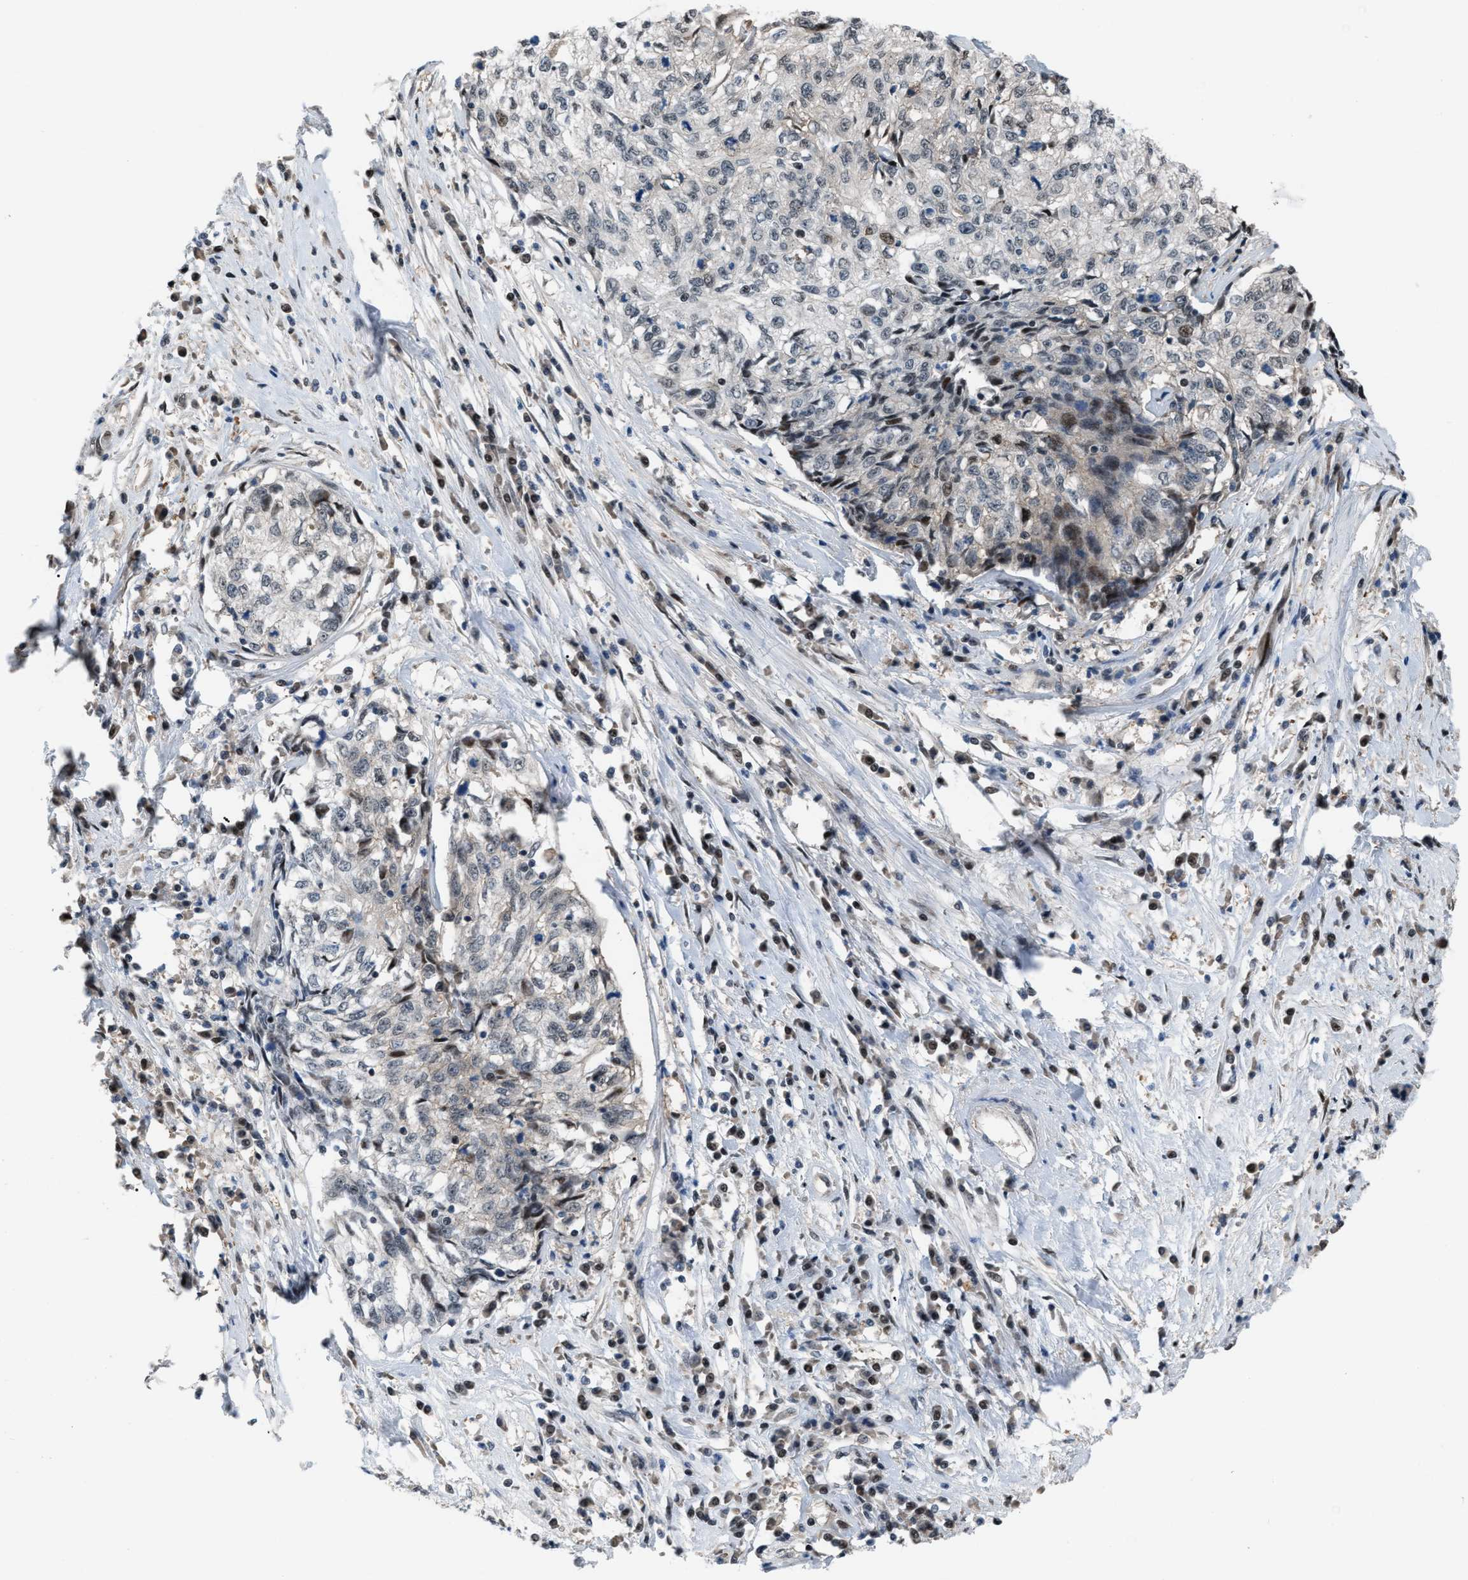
{"staining": {"intensity": "negative", "quantity": "none", "location": "none"}, "tissue": "cervical cancer", "cell_type": "Tumor cells", "image_type": "cancer", "snomed": [{"axis": "morphology", "description": "Squamous cell carcinoma, NOS"}, {"axis": "topography", "description": "Cervix"}], "caption": "This is an IHC histopathology image of human cervical squamous cell carcinoma. There is no positivity in tumor cells.", "gene": "RFFL", "patient": {"sex": "female", "age": 57}}